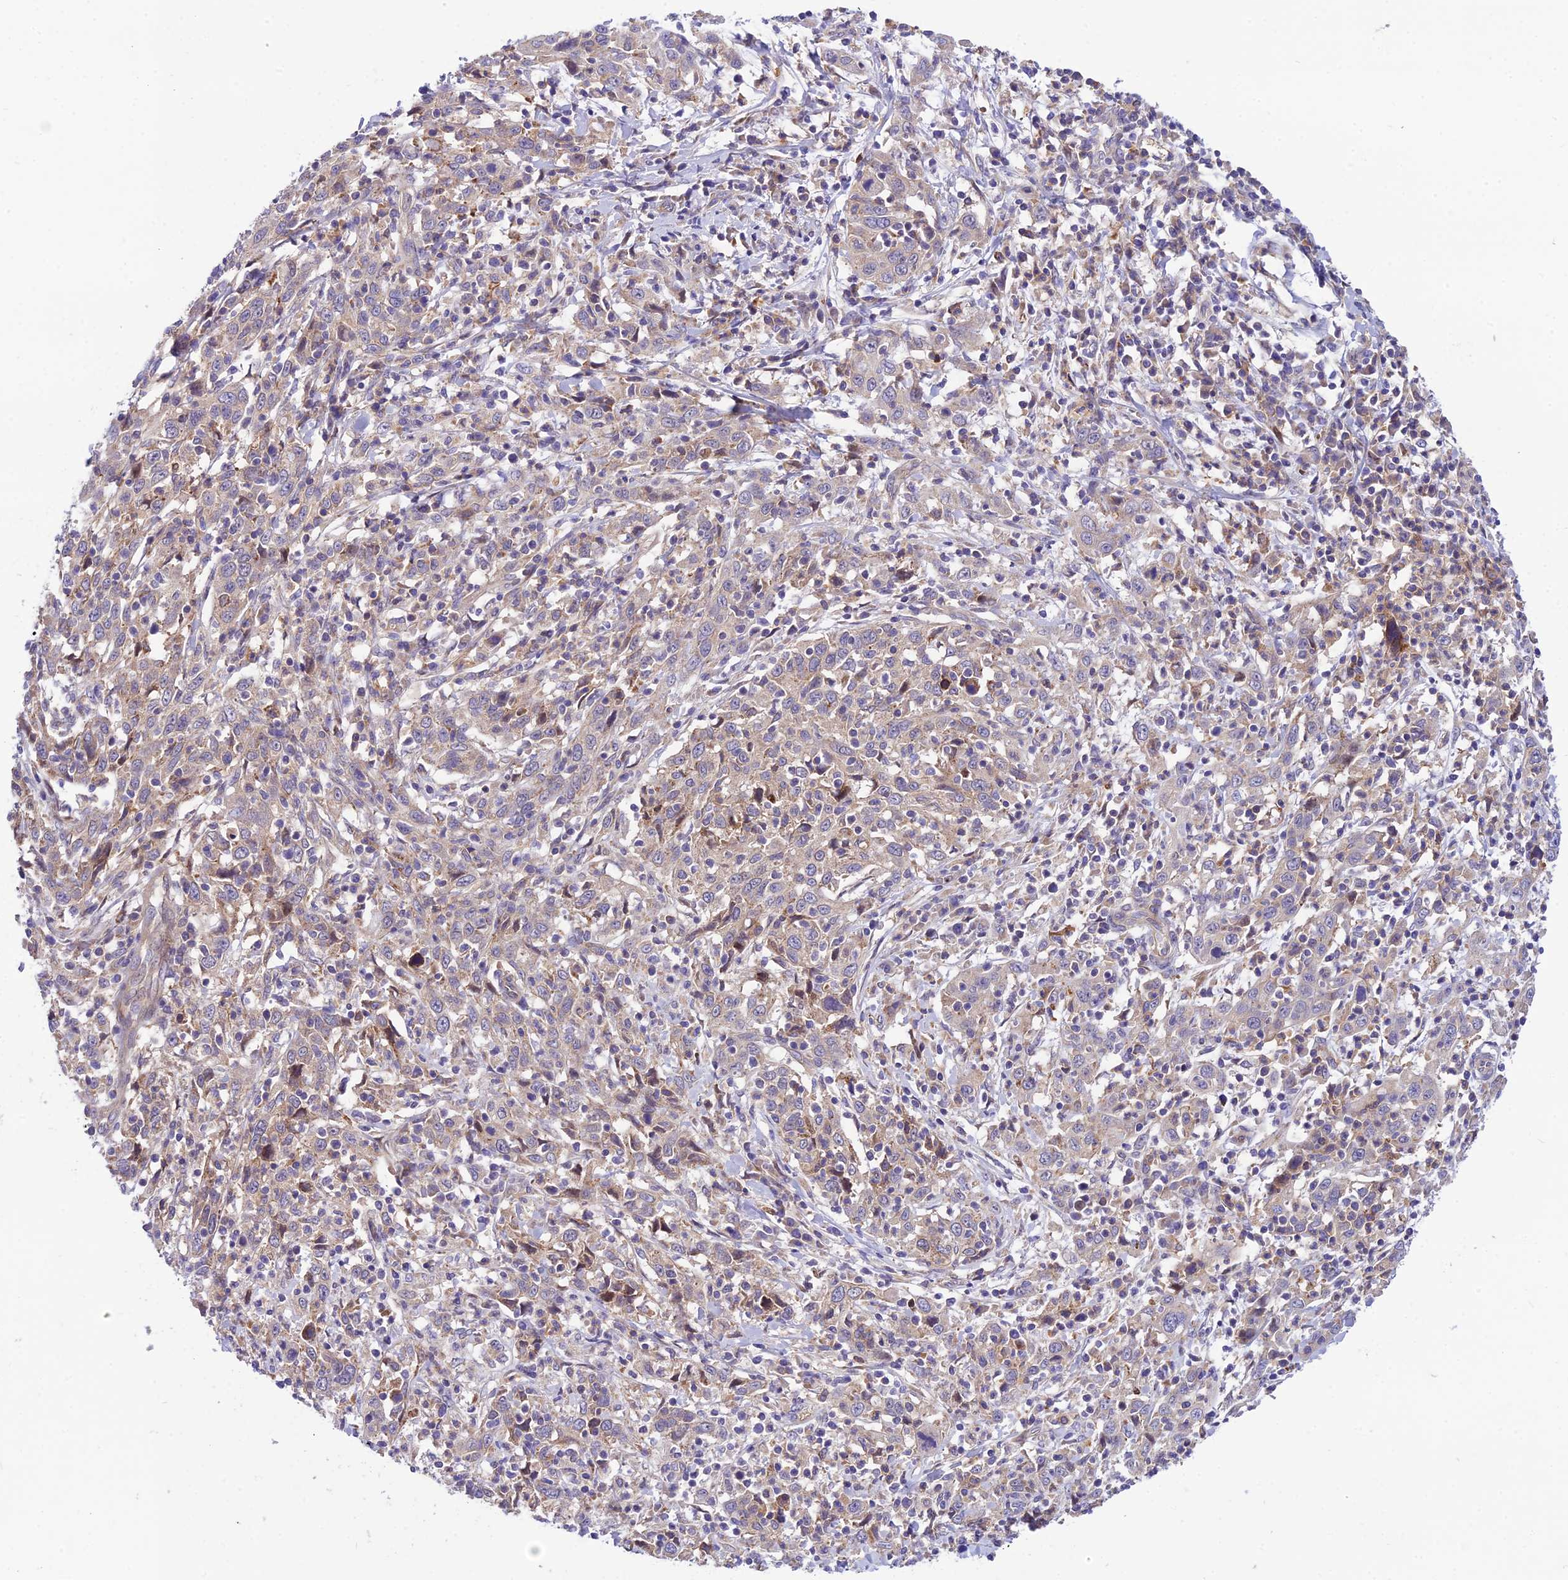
{"staining": {"intensity": "weak", "quantity": "<25%", "location": "cytoplasmic/membranous"}, "tissue": "cervical cancer", "cell_type": "Tumor cells", "image_type": "cancer", "snomed": [{"axis": "morphology", "description": "Squamous cell carcinoma, NOS"}, {"axis": "topography", "description": "Cervix"}], "caption": "A micrograph of cervical cancer stained for a protein reveals no brown staining in tumor cells.", "gene": "TRIM43B", "patient": {"sex": "female", "age": 46}}